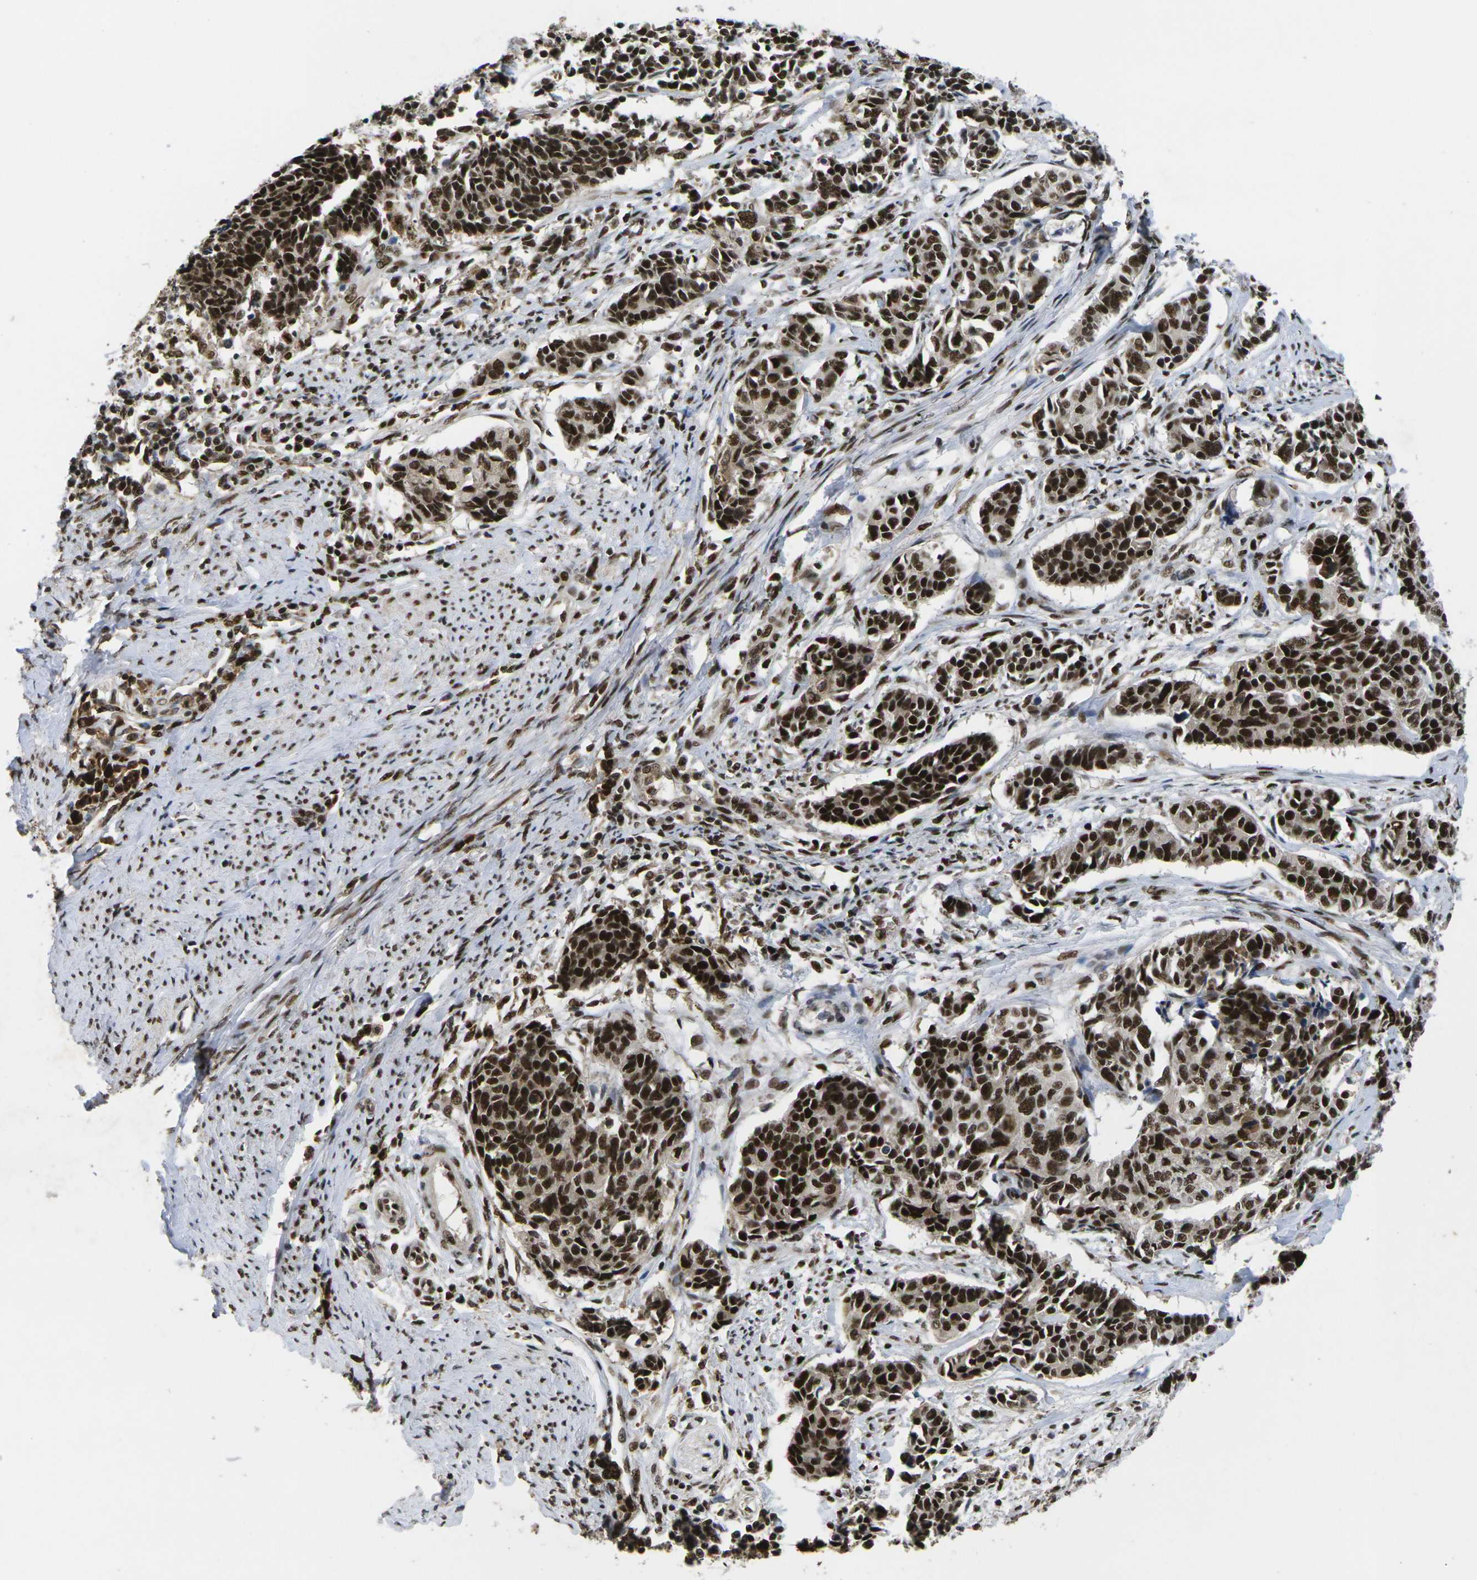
{"staining": {"intensity": "strong", "quantity": ">75%", "location": "nuclear"}, "tissue": "cervical cancer", "cell_type": "Tumor cells", "image_type": "cancer", "snomed": [{"axis": "morphology", "description": "Normal tissue, NOS"}, {"axis": "morphology", "description": "Squamous cell carcinoma, NOS"}, {"axis": "topography", "description": "Cervix"}], "caption": "Human cervical cancer stained with a brown dye shows strong nuclear positive positivity in approximately >75% of tumor cells.", "gene": "GTF2E1", "patient": {"sex": "female", "age": 35}}